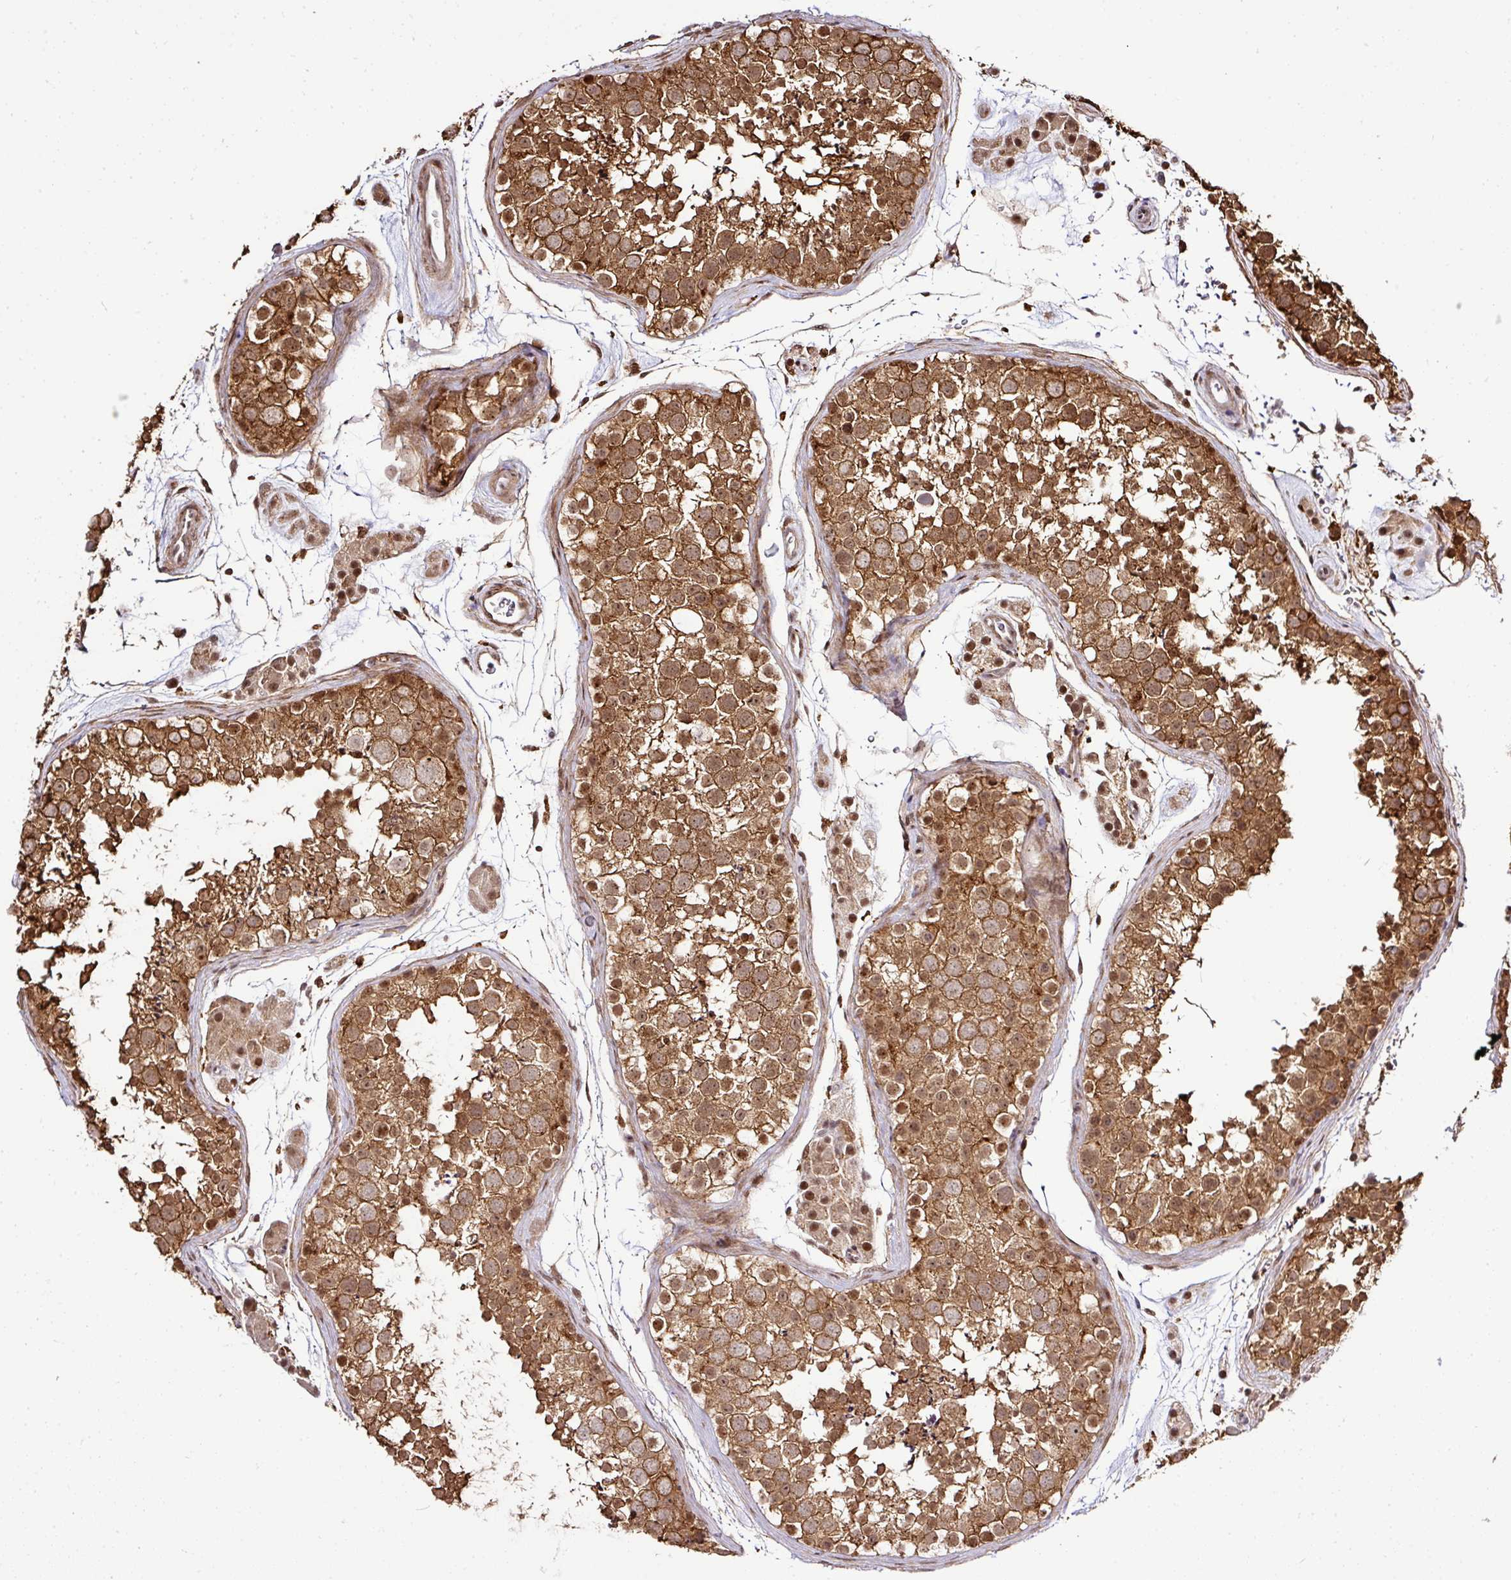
{"staining": {"intensity": "moderate", "quantity": ">75%", "location": "cytoplasmic/membranous,nuclear"}, "tissue": "testis", "cell_type": "Cells in seminiferous ducts", "image_type": "normal", "snomed": [{"axis": "morphology", "description": "Normal tissue, NOS"}, {"axis": "topography", "description": "Testis"}], "caption": "Testis stained for a protein (brown) exhibits moderate cytoplasmic/membranous,nuclear positive positivity in about >75% of cells in seminiferous ducts.", "gene": "FAM153A", "patient": {"sex": "male", "age": 41}}